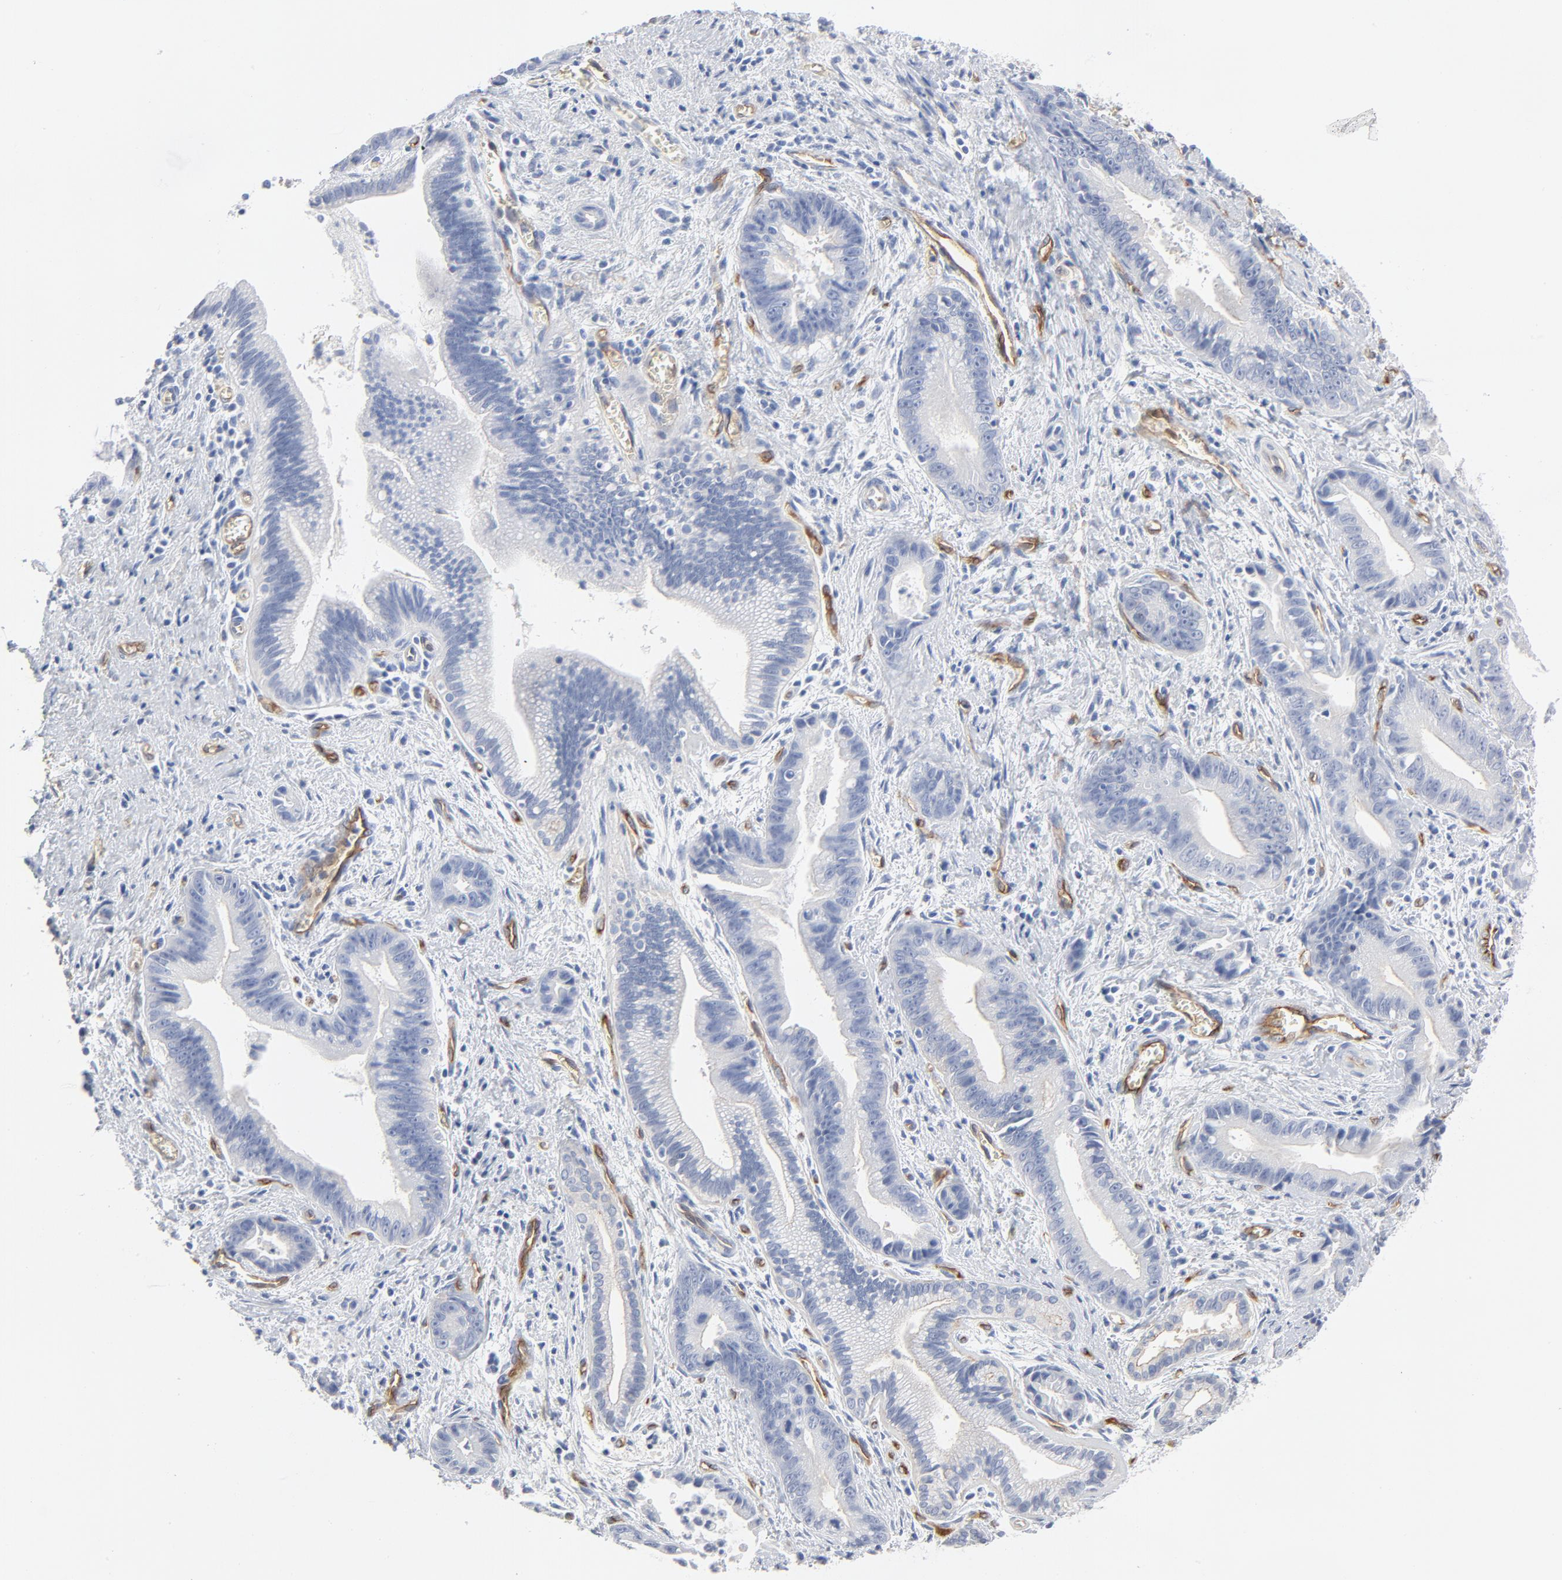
{"staining": {"intensity": "weak", "quantity": "<25%", "location": "cytoplasmic/membranous"}, "tissue": "liver cancer", "cell_type": "Tumor cells", "image_type": "cancer", "snomed": [{"axis": "morphology", "description": "Cholangiocarcinoma"}, {"axis": "topography", "description": "Liver"}], "caption": "The immunohistochemistry micrograph has no significant positivity in tumor cells of liver cholangiocarcinoma tissue. (DAB (3,3'-diaminobenzidine) immunohistochemistry (IHC) with hematoxylin counter stain).", "gene": "SHANK3", "patient": {"sex": "female", "age": 55}}